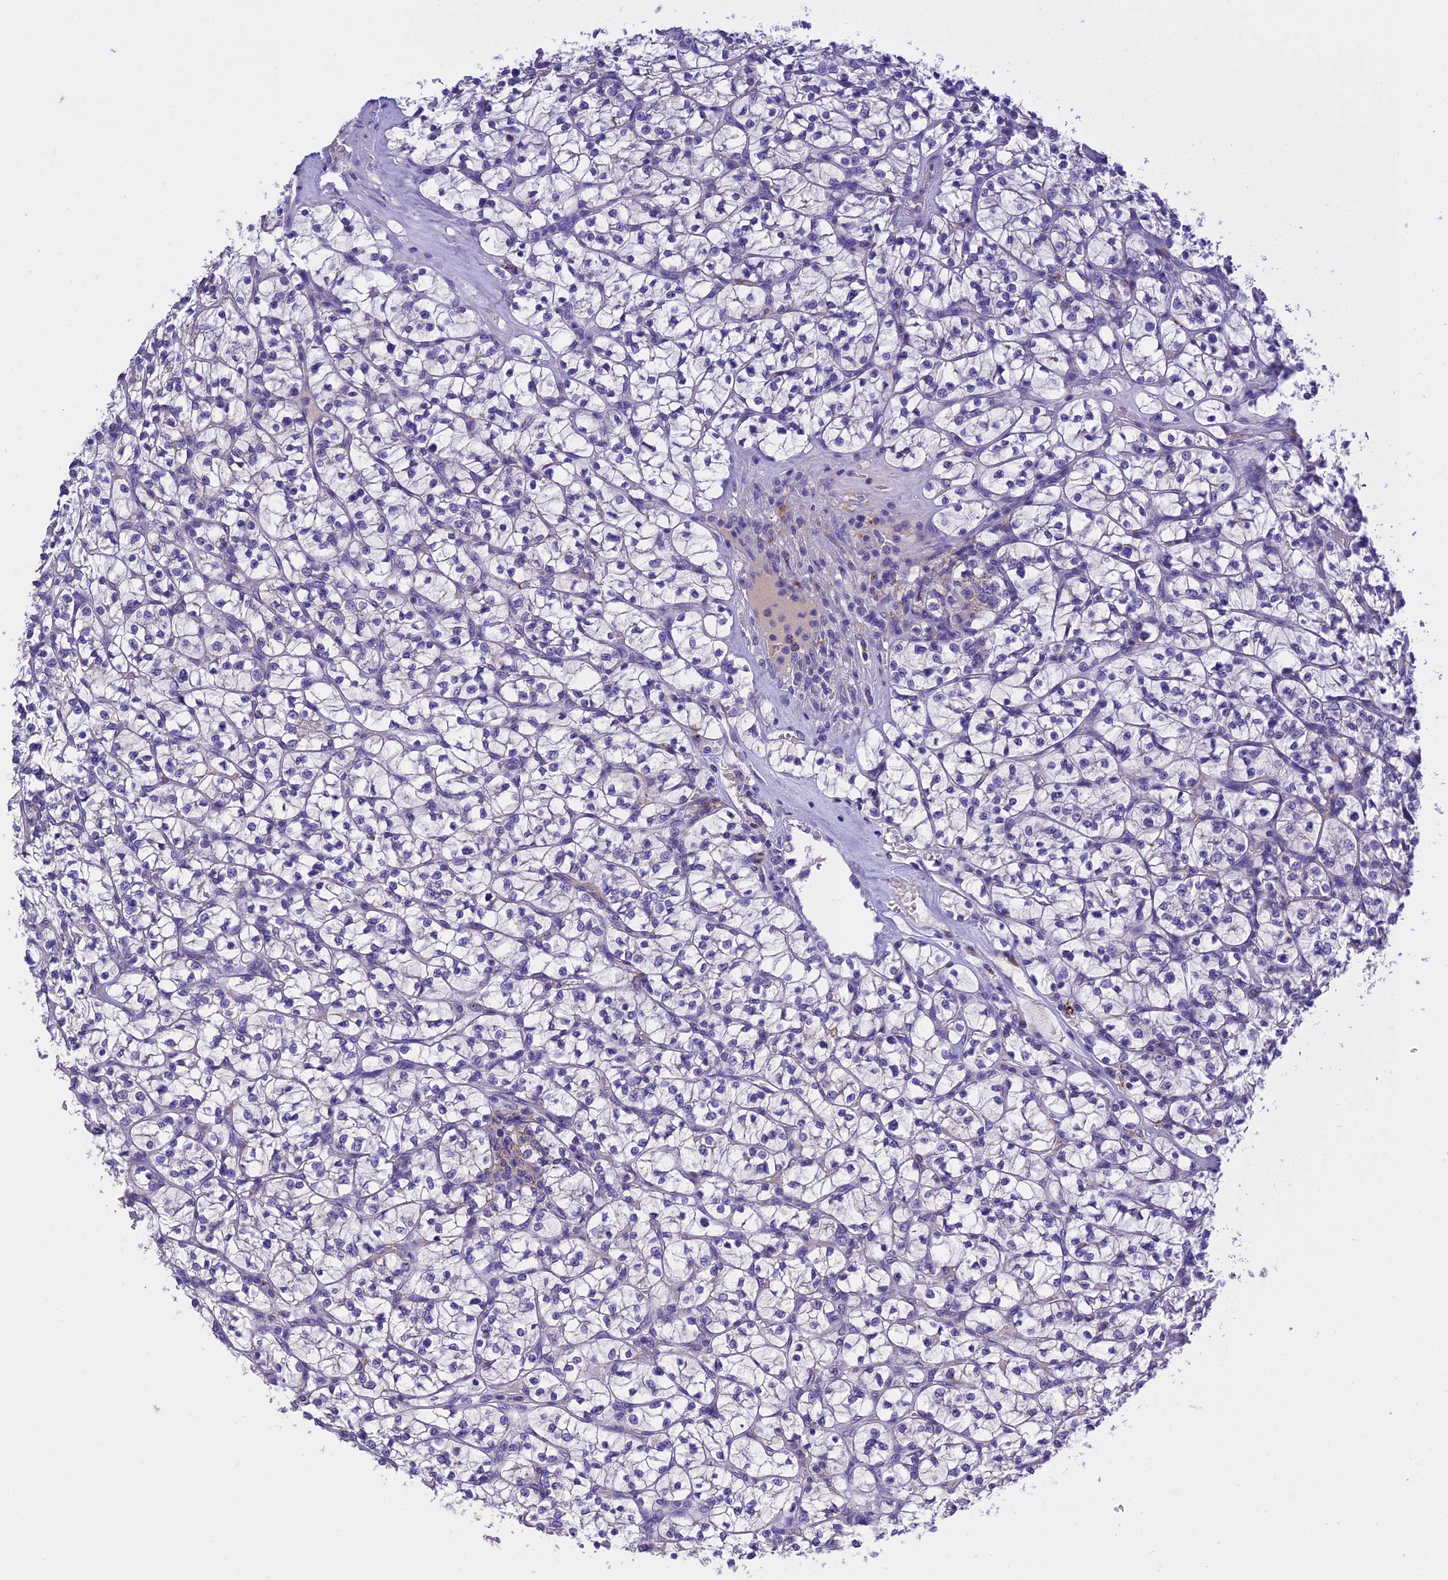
{"staining": {"intensity": "negative", "quantity": "none", "location": "none"}, "tissue": "renal cancer", "cell_type": "Tumor cells", "image_type": "cancer", "snomed": [{"axis": "morphology", "description": "Adenocarcinoma, NOS"}, {"axis": "topography", "description": "Kidney"}], "caption": "Histopathology image shows no significant protein expression in tumor cells of renal cancer.", "gene": "MS4A5", "patient": {"sex": "female", "age": 64}}